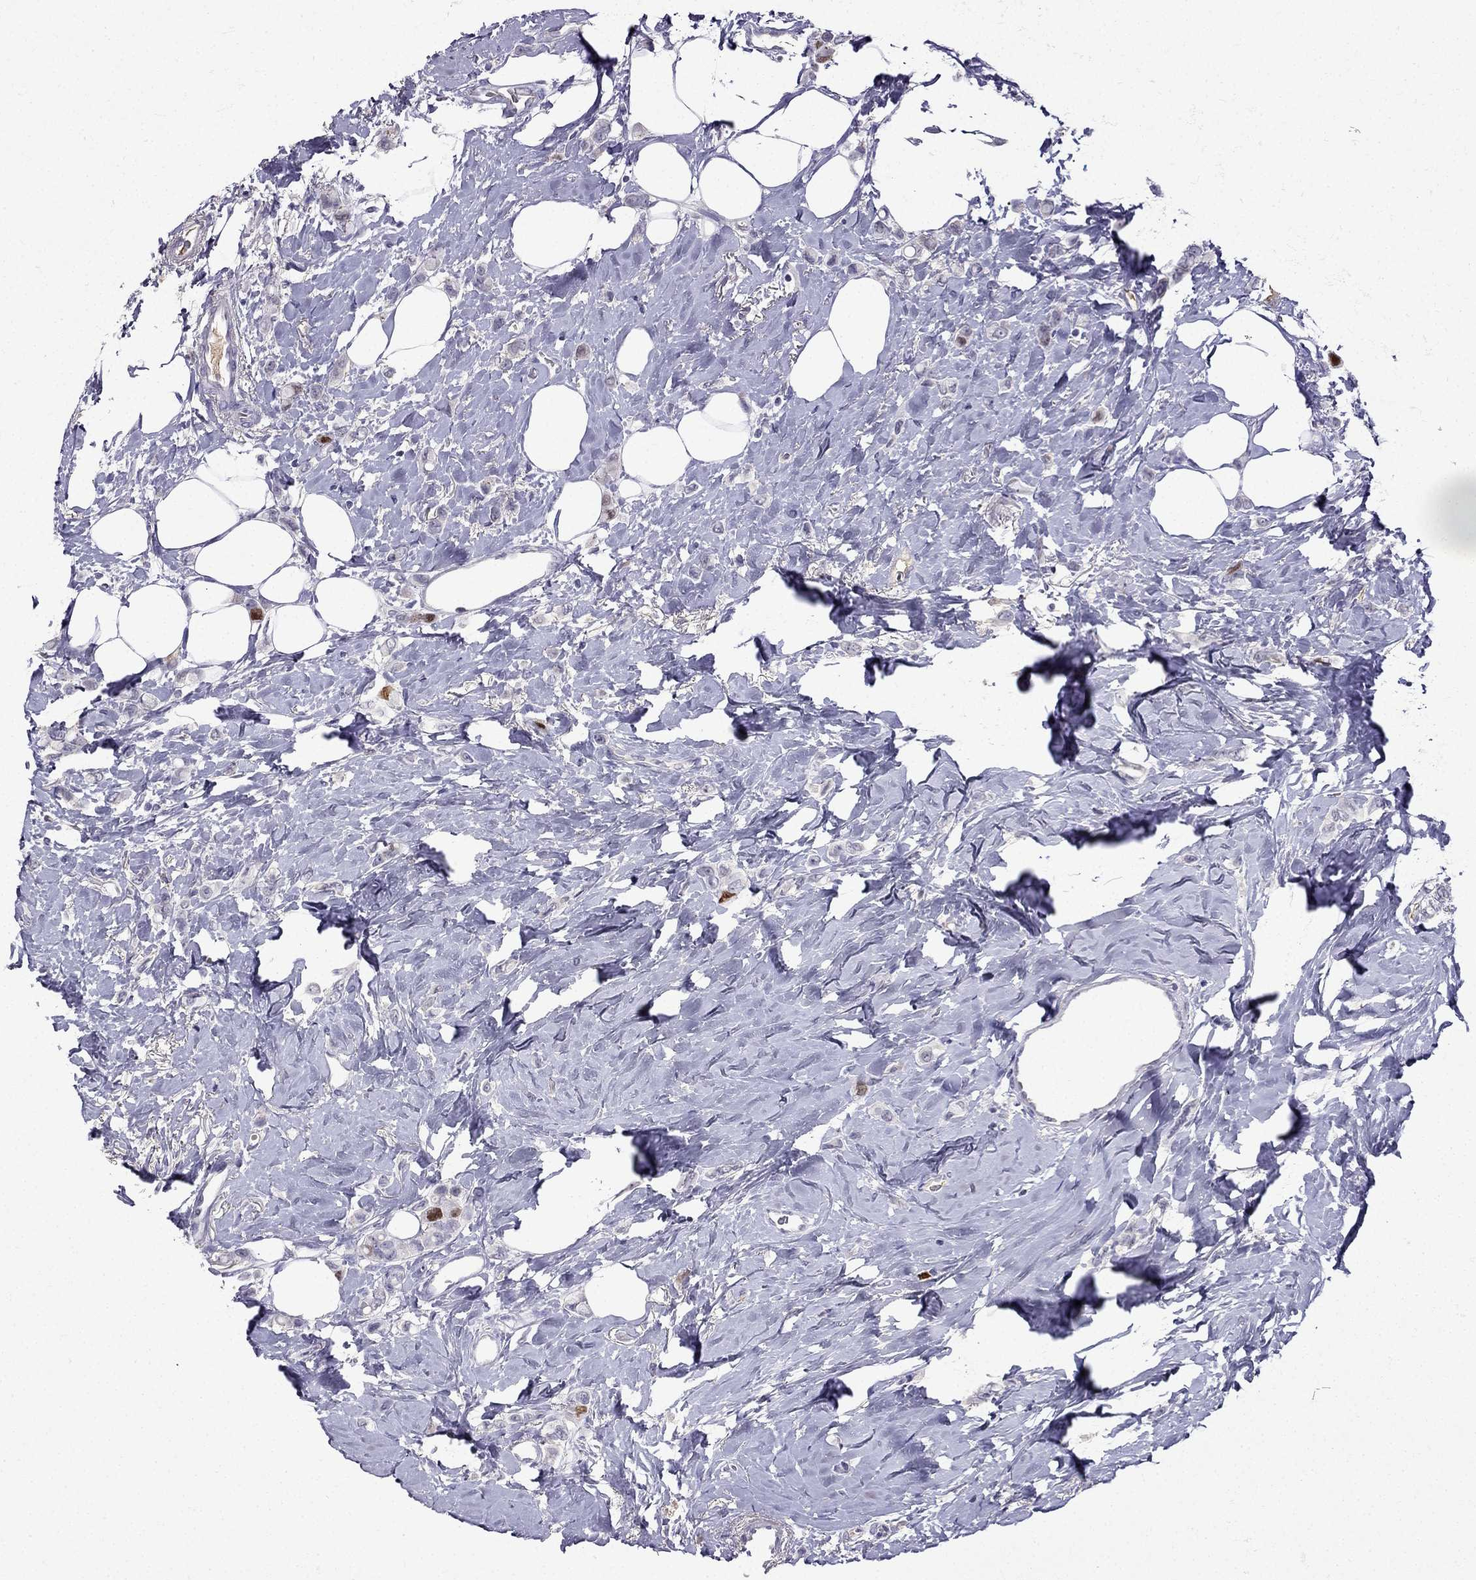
{"staining": {"intensity": "strong", "quantity": "<25%", "location": "nuclear"}, "tissue": "breast cancer", "cell_type": "Tumor cells", "image_type": "cancer", "snomed": [{"axis": "morphology", "description": "Lobular carcinoma"}, {"axis": "topography", "description": "Breast"}], "caption": "Brown immunohistochemical staining in breast lobular carcinoma demonstrates strong nuclear expression in approximately <25% of tumor cells.", "gene": "UHRF1", "patient": {"sex": "female", "age": 66}}